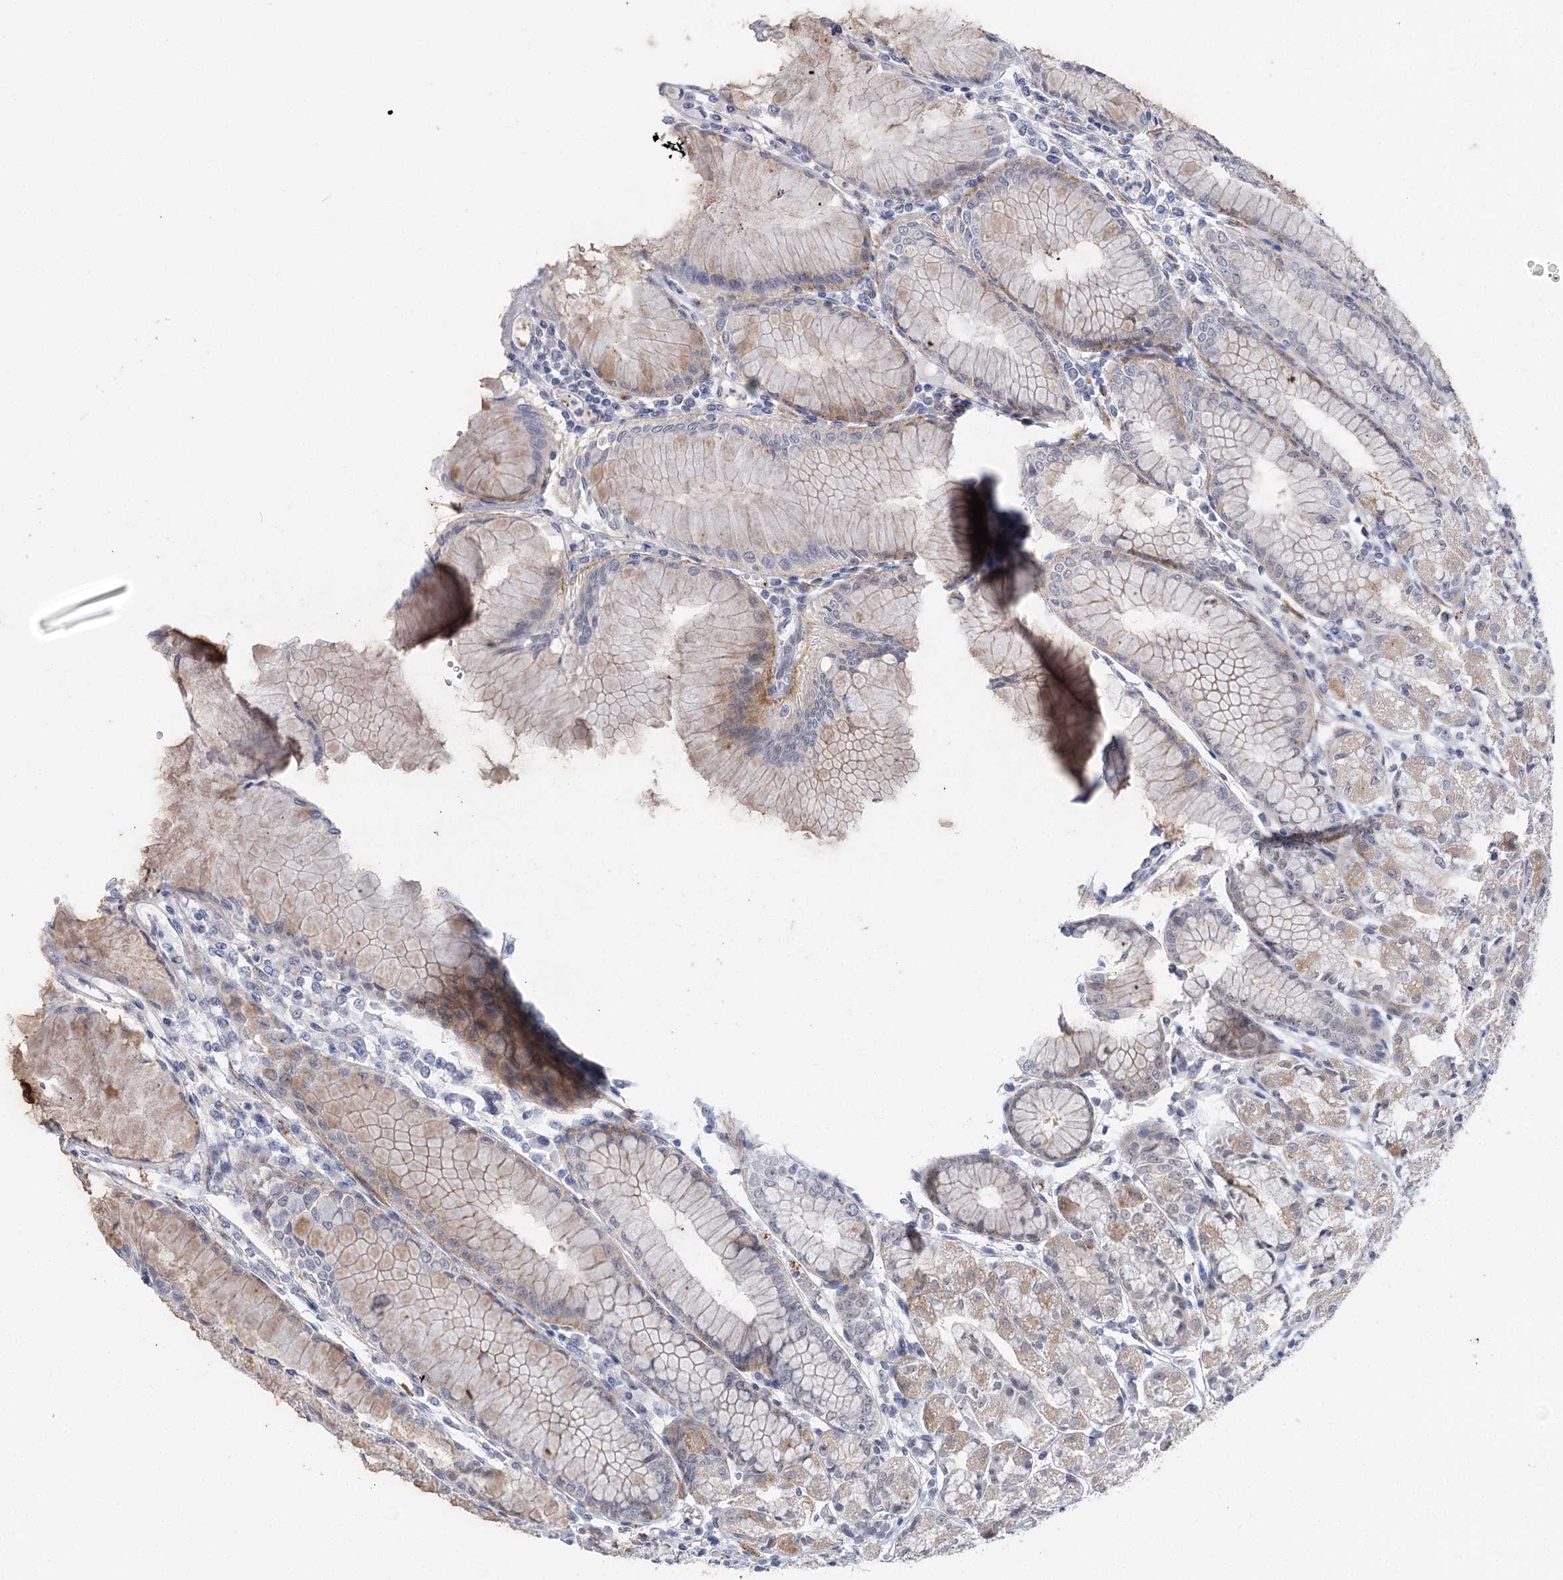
{"staining": {"intensity": "strong", "quantity": "<25%", "location": "cytoplasmic/membranous"}, "tissue": "stomach", "cell_type": "Glandular cells", "image_type": "normal", "snomed": [{"axis": "morphology", "description": "Normal tissue, NOS"}, {"axis": "topography", "description": "Stomach"}], "caption": "Unremarkable stomach shows strong cytoplasmic/membranous positivity in about <25% of glandular cells Immunohistochemistry stains the protein in brown and the nuclei are stained blue..", "gene": "AGXT2", "patient": {"sex": "female", "age": 57}}